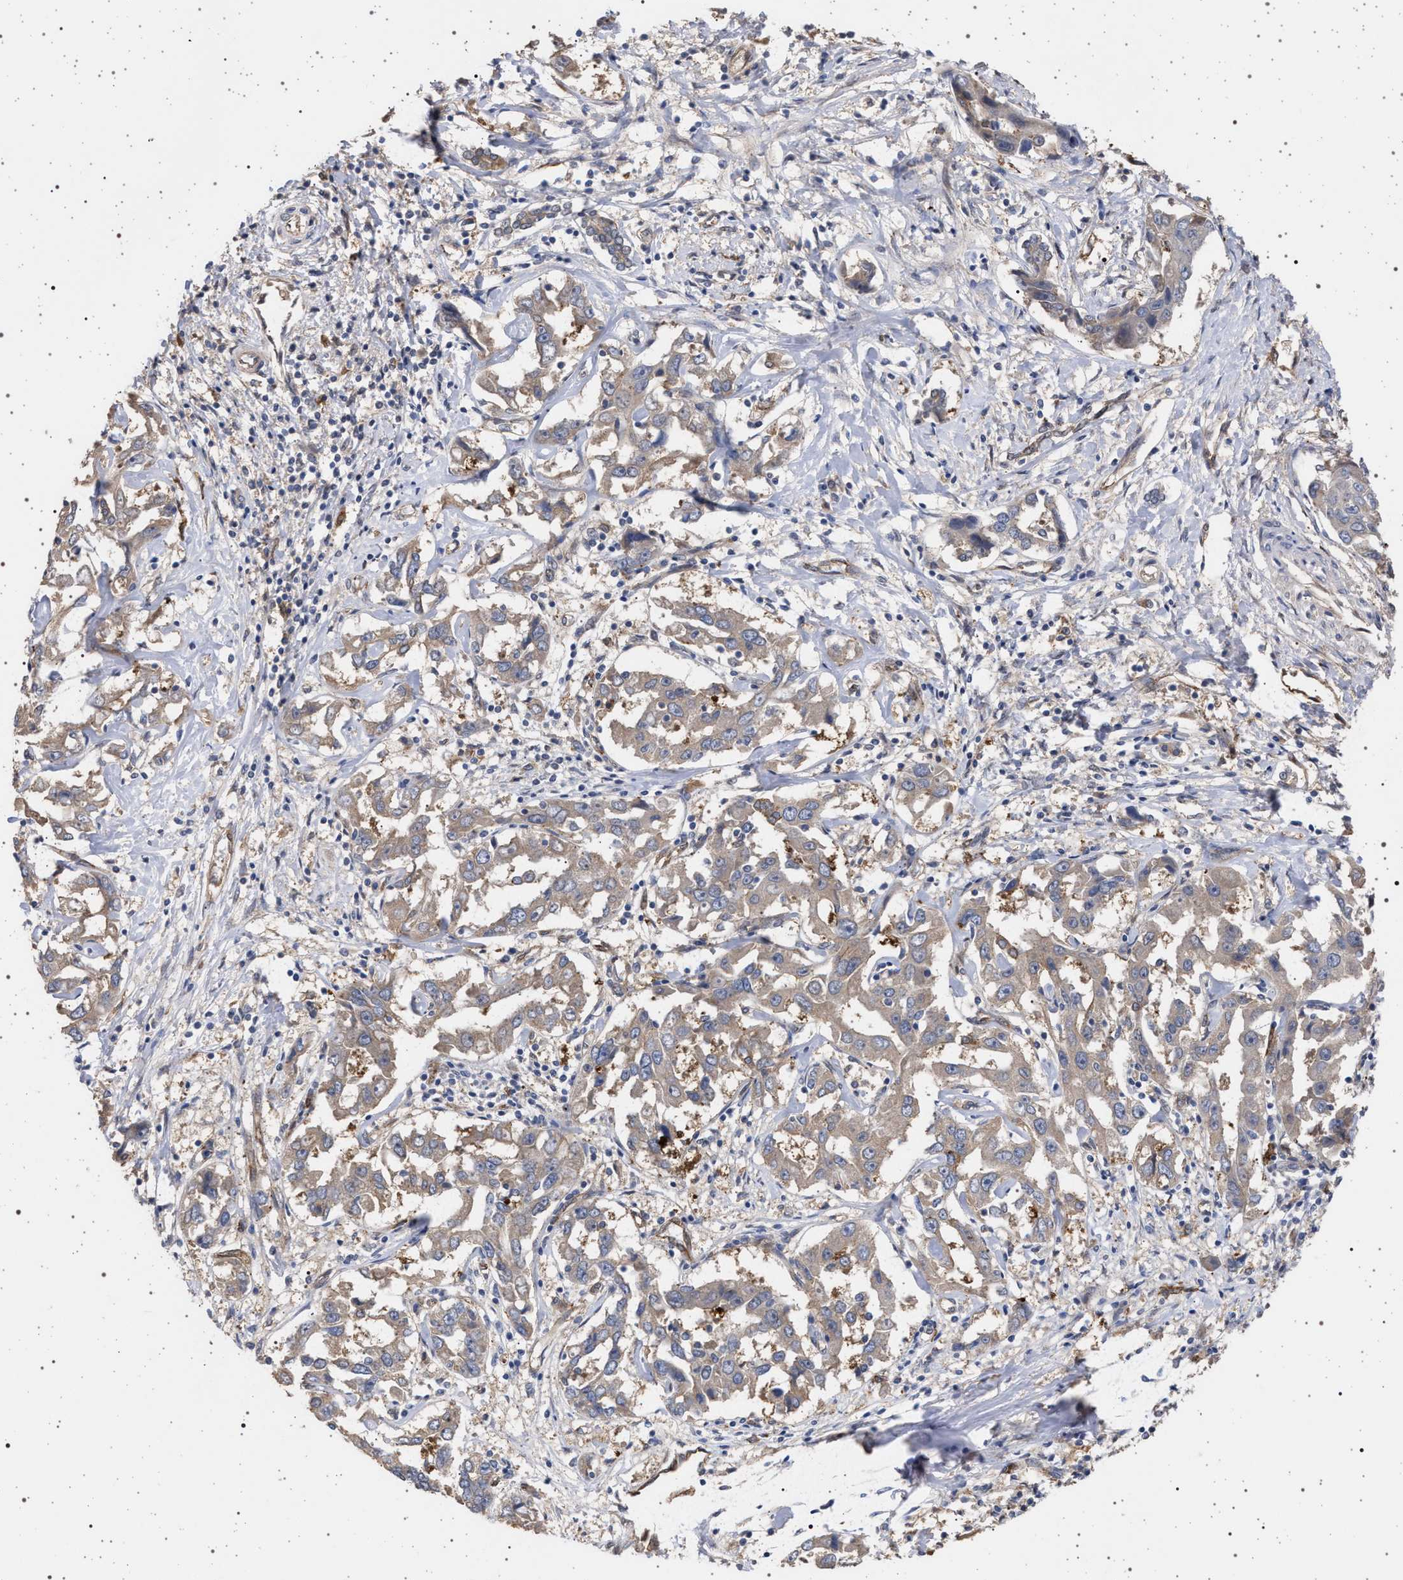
{"staining": {"intensity": "moderate", "quantity": ">75%", "location": "cytoplasmic/membranous"}, "tissue": "liver cancer", "cell_type": "Tumor cells", "image_type": "cancer", "snomed": [{"axis": "morphology", "description": "Cholangiocarcinoma"}, {"axis": "topography", "description": "Liver"}], "caption": "IHC staining of liver cholangiocarcinoma, which demonstrates medium levels of moderate cytoplasmic/membranous expression in approximately >75% of tumor cells indicating moderate cytoplasmic/membranous protein positivity. The staining was performed using DAB (brown) for protein detection and nuclei were counterstained in hematoxylin (blue).", "gene": "IFT20", "patient": {"sex": "male", "age": 59}}